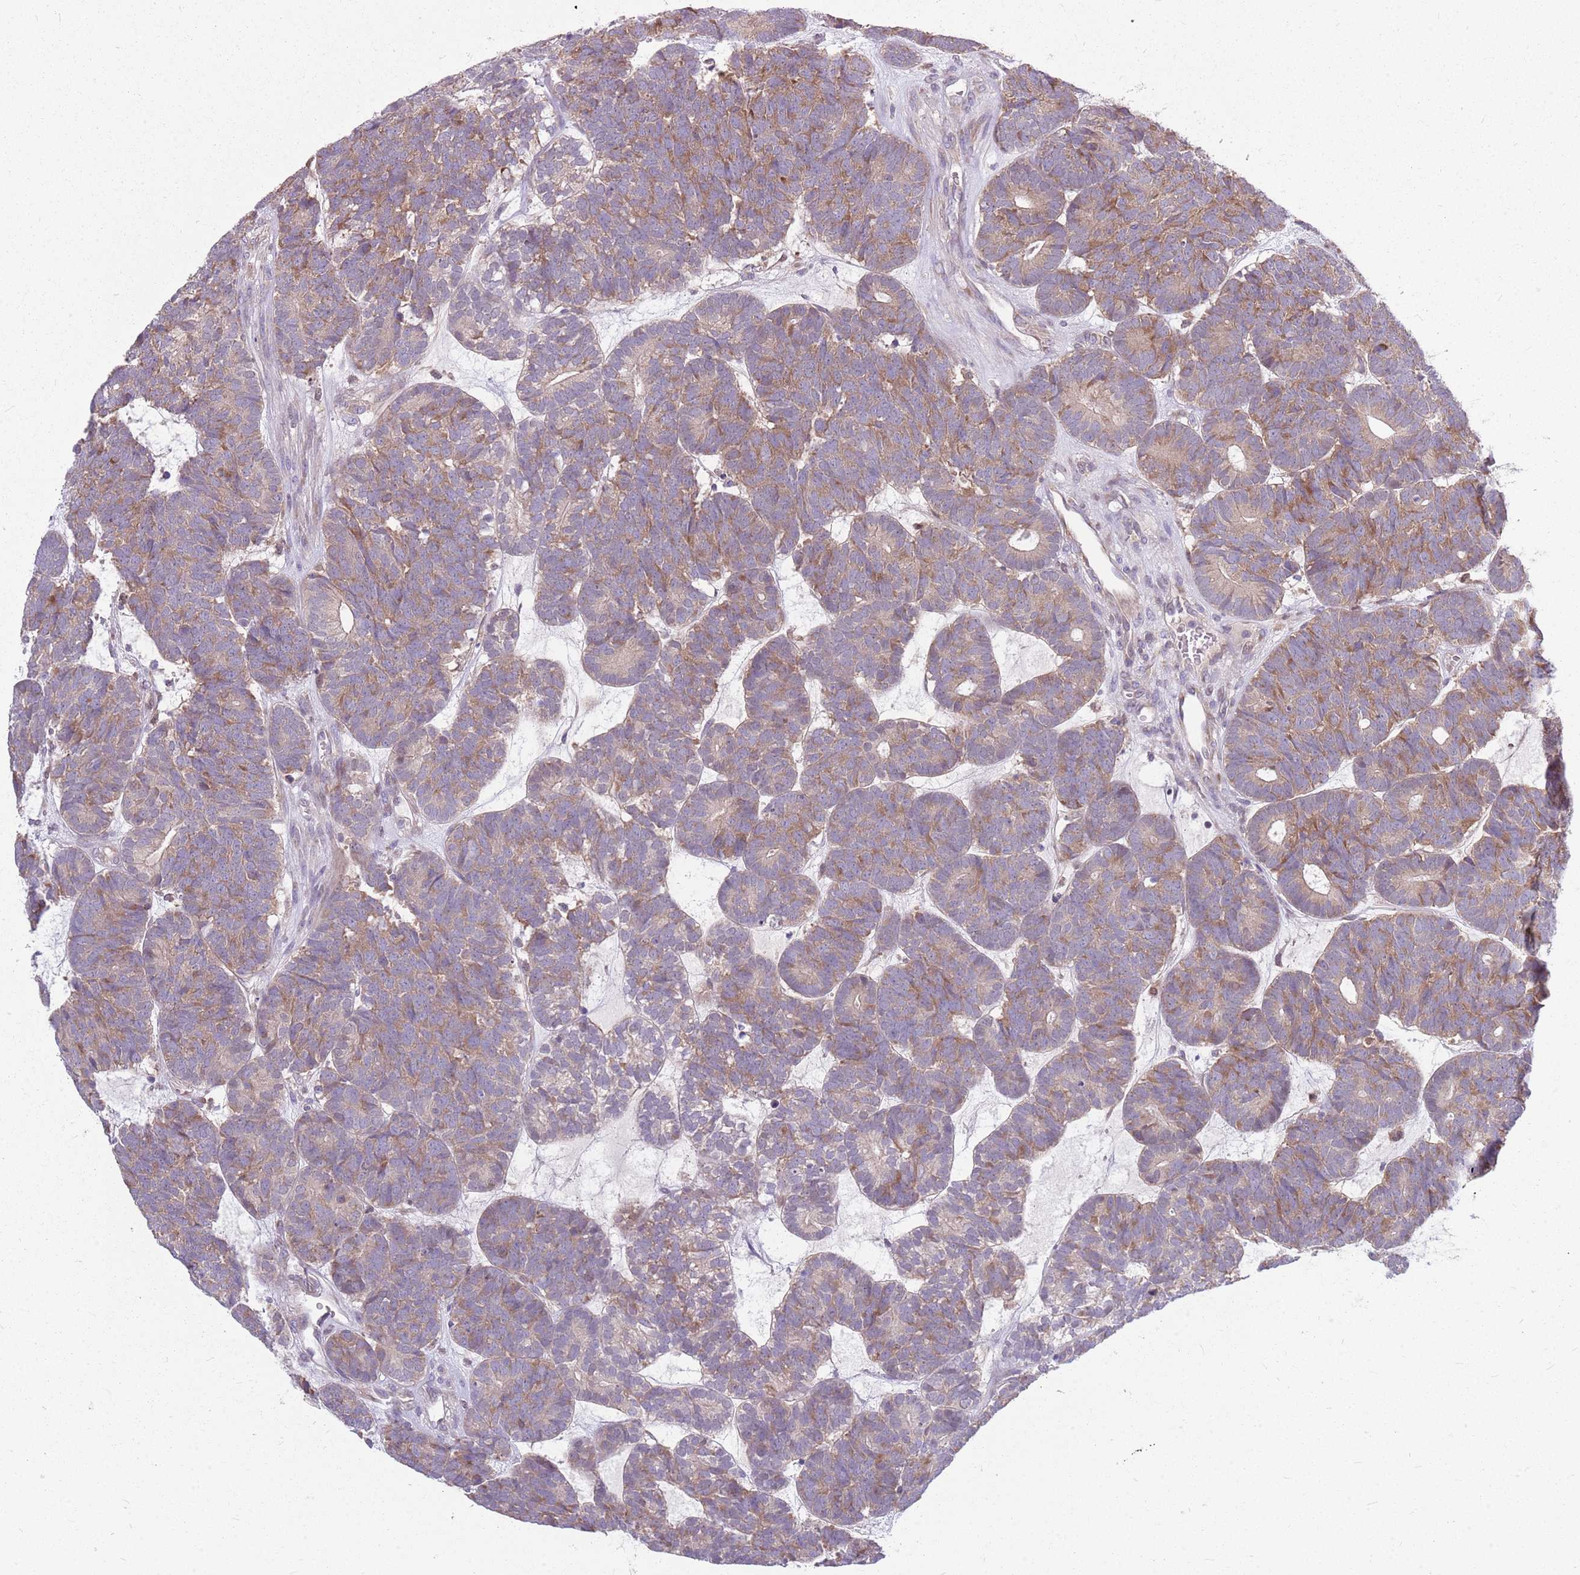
{"staining": {"intensity": "moderate", "quantity": ">75%", "location": "cytoplasmic/membranous"}, "tissue": "head and neck cancer", "cell_type": "Tumor cells", "image_type": "cancer", "snomed": [{"axis": "morphology", "description": "Adenocarcinoma, NOS"}, {"axis": "topography", "description": "Head-Neck"}], "caption": "DAB immunohistochemical staining of adenocarcinoma (head and neck) reveals moderate cytoplasmic/membranous protein expression in about >75% of tumor cells.", "gene": "PPP1R27", "patient": {"sex": "female", "age": 81}}